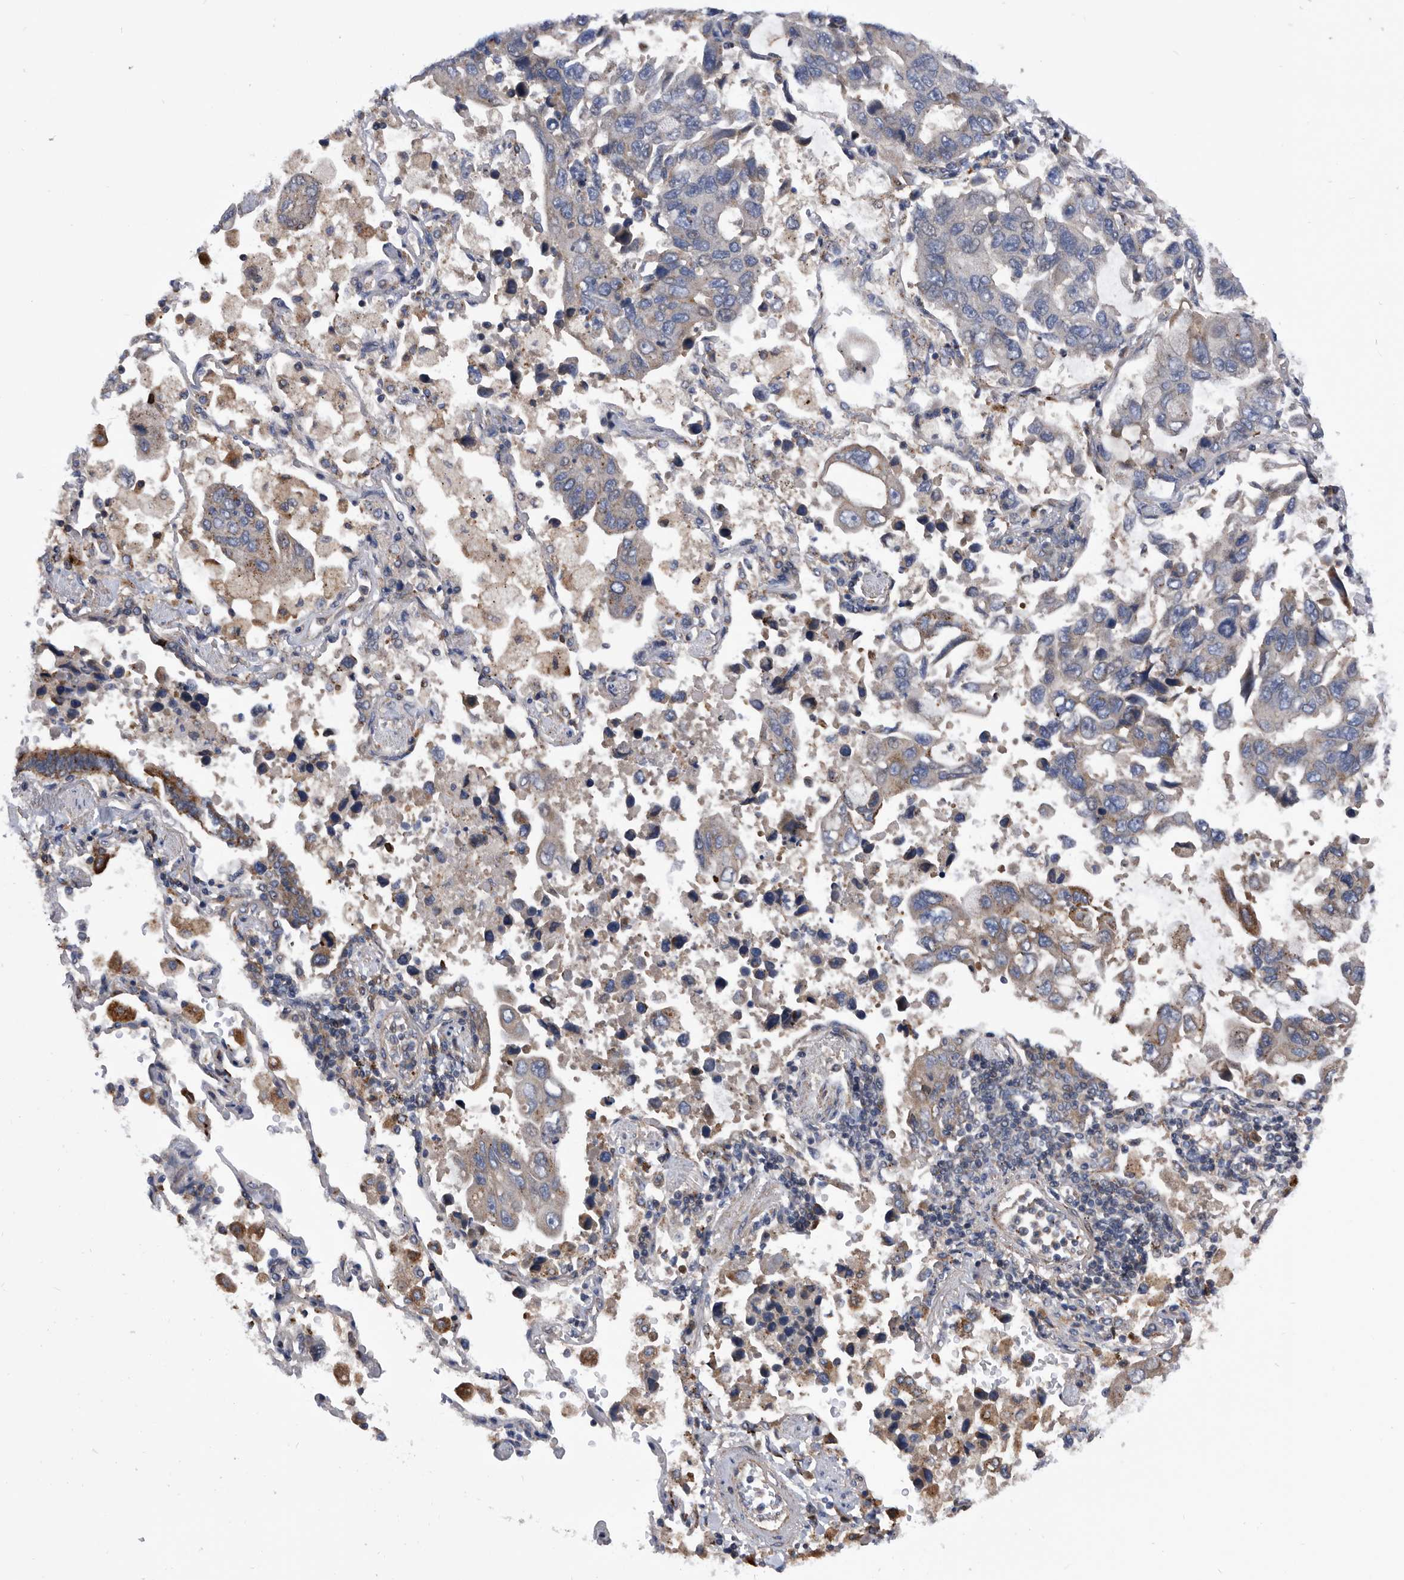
{"staining": {"intensity": "weak", "quantity": "<25%", "location": "cytoplasmic/membranous"}, "tissue": "lung cancer", "cell_type": "Tumor cells", "image_type": "cancer", "snomed": [{"axis": "morphology", "description": "Adenocarcinoma, NOS"}, {"axis": "topography", "description": "Lung"}], "caption": "A high-resolution photomicrograph shows IHC staining of lung cancer (adenocarcinoma), which exhibits no significant positivity in tumor cells. Brightfield microscopy of immunohistochemistry stained with DAB (brown) and hematoxylin (blue), captured at high magnification.", "gene": "BAIAP3", "patient": {"sex": "male", "age": 64}}